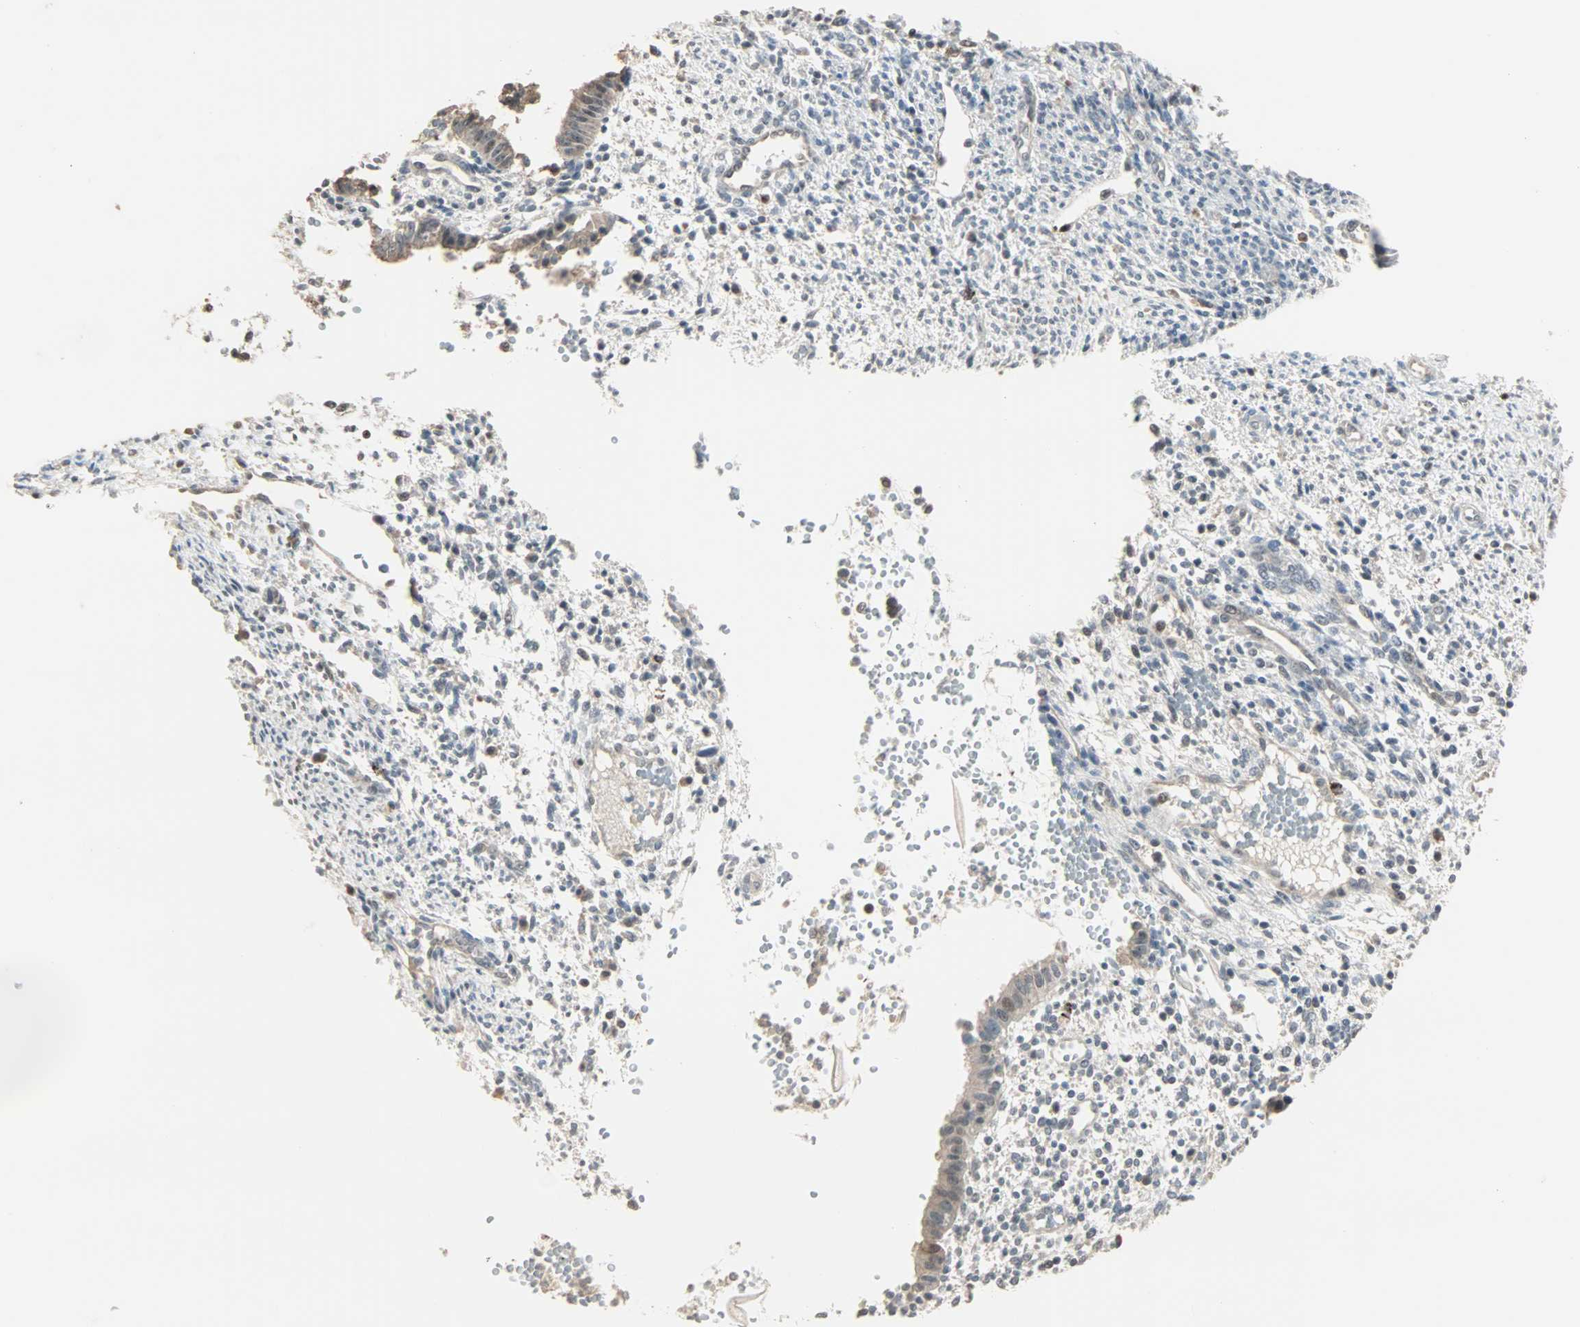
{"staining": {"intensity": "weak", "quantity": "25%-75%", "location": "cytoplasmic/membranous"}, "tissue": "endometrium", "cell_type": "Cells in endometrial stroma", "image_type": "normal", "snomed": [{"axis": "morphology", "description": "Normal tissue, NOS"}, {"axis": "topography", "description": "Endometrium"}], "caption": "An image of endometrium stained for a protein shows weak cytoplasmic/membranous brown staining in cells in endometrial stroma.", "gene": "KDM4A", "patient": {"sex": "female", "age": 35}}